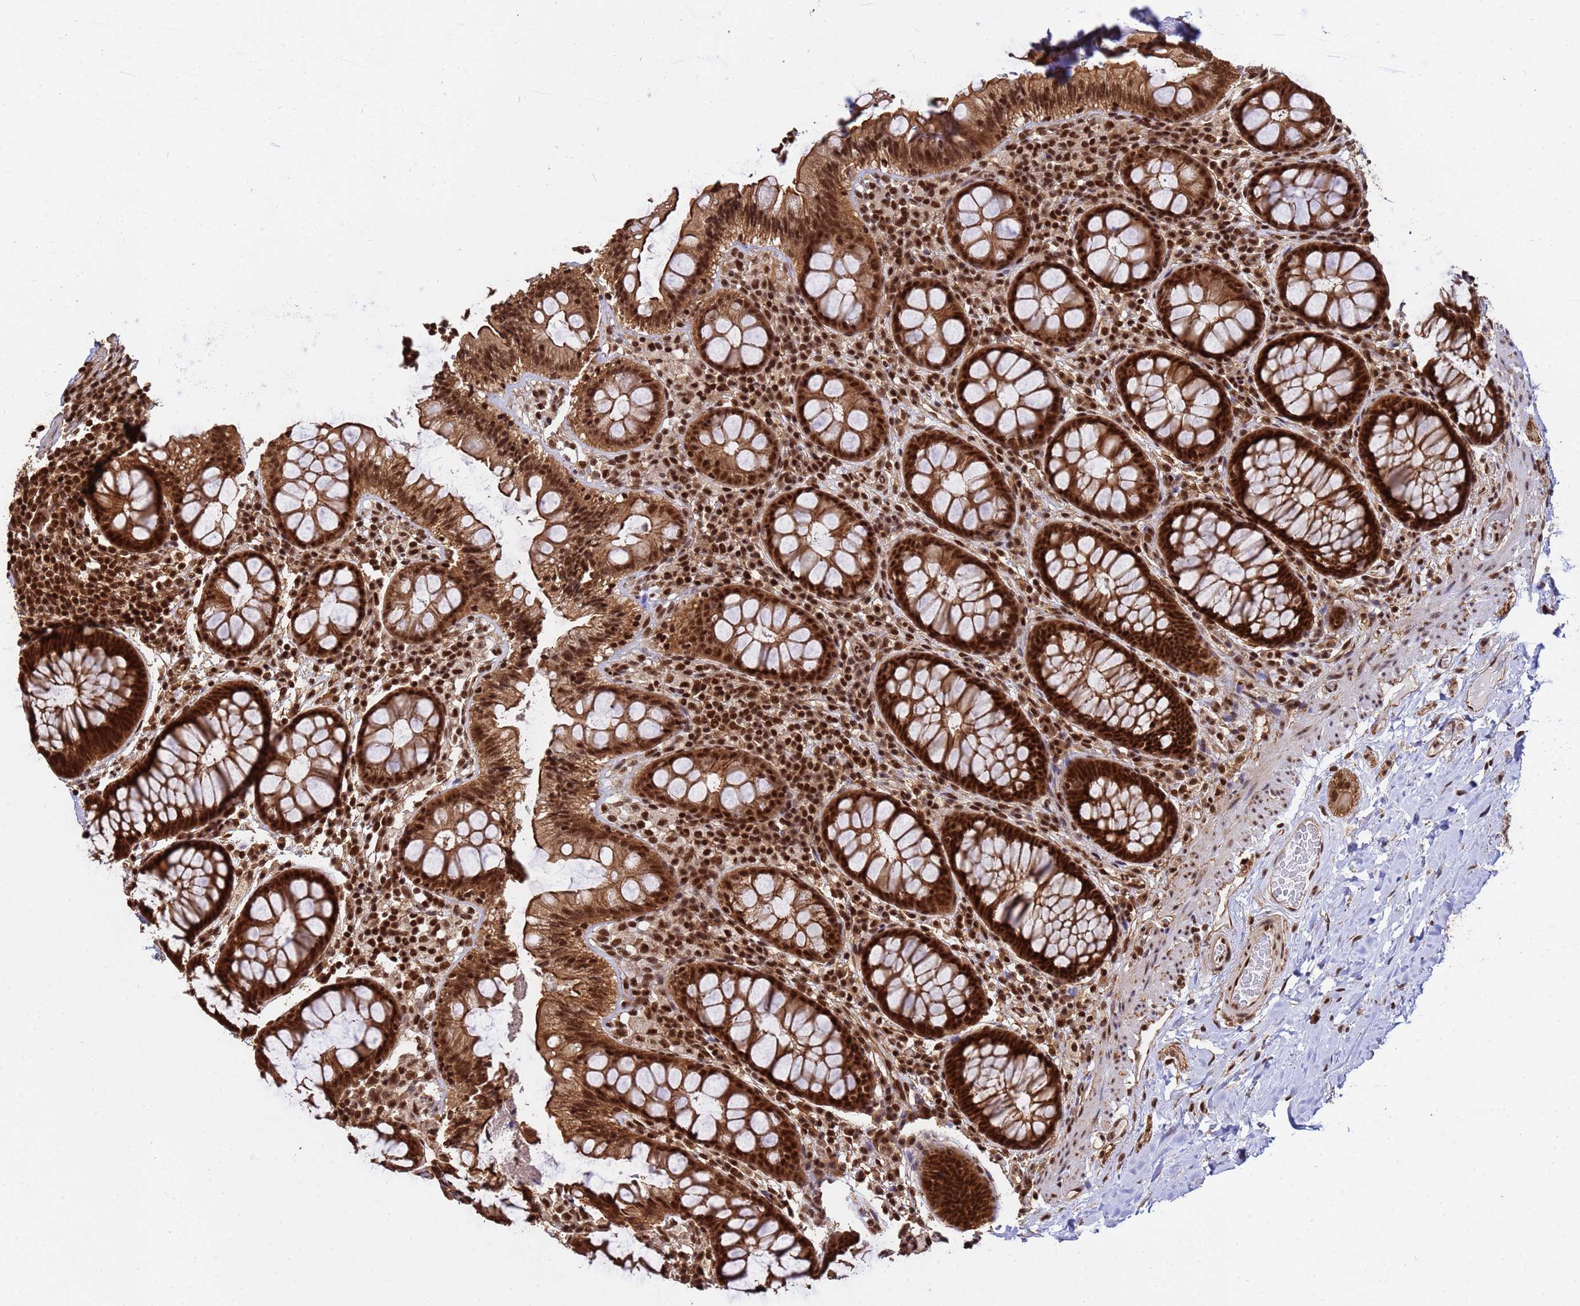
{"staining": {"intensity": "strong", "quantity": ">75%", "location": "cytoplasmic/membranous,nuclear"}, "tissue": "rectum", "cell_type": "Glandular cells", "image_type": "normal", "snomed": [{"axis": "morphology", "description": "Normal tissue, NOS"}, {"axis": "topography", "description": "Rectum"}], "caption": "A high-resolution histopathology image shows IHC staining of benign rectum, which displays strong cytoplasmic/membranous,nuclear positivity in approximately >75% of glandular cells. (Brightfield microscopy of DAB IHC at high magnification).", "gene": "SYF2", "patient": {"sex": "male", "age": 83}}